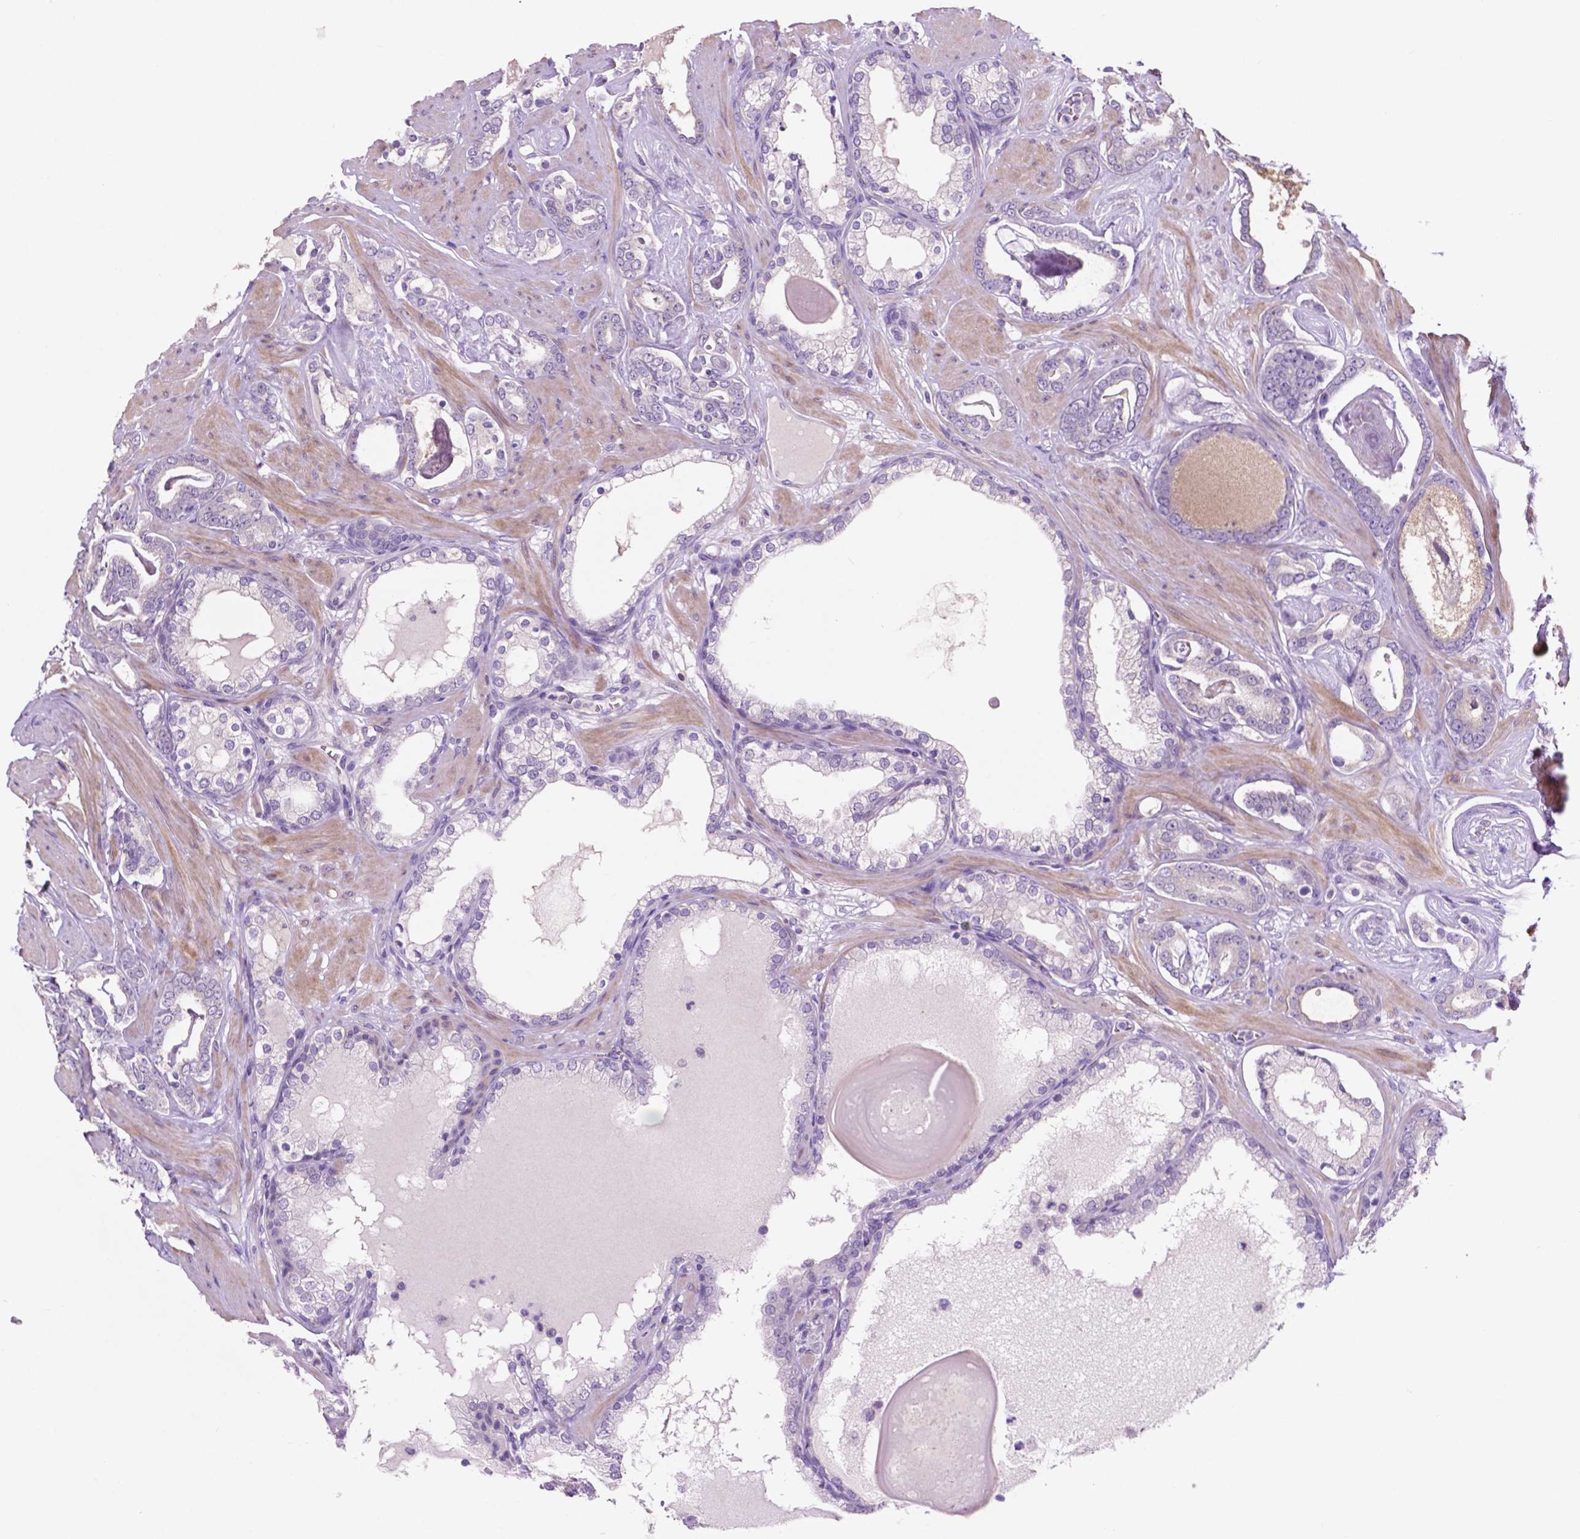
{"staining": {"intensity": "negative", "quantity": "none", "location": "none"}, "tissue": "prostate cancer", "cell_type": "Tumor cells", "image_type": "cancer", "snomed": [{"axis": "morphology", "description": "Adenocarcinoma, High grade"}, {"axis": "topography", "description": "Prostate"}], "caption": "This micrograph is of high-grade adenocarcinoma (prostate) stained with immunohistochemistry (IHC) to label a protein in brown with the nuclei are counter-stained blue. There is no positivity in tumor cells.", "gene": "CLDN17", "patient": {"sex": "male", "age": 63}}